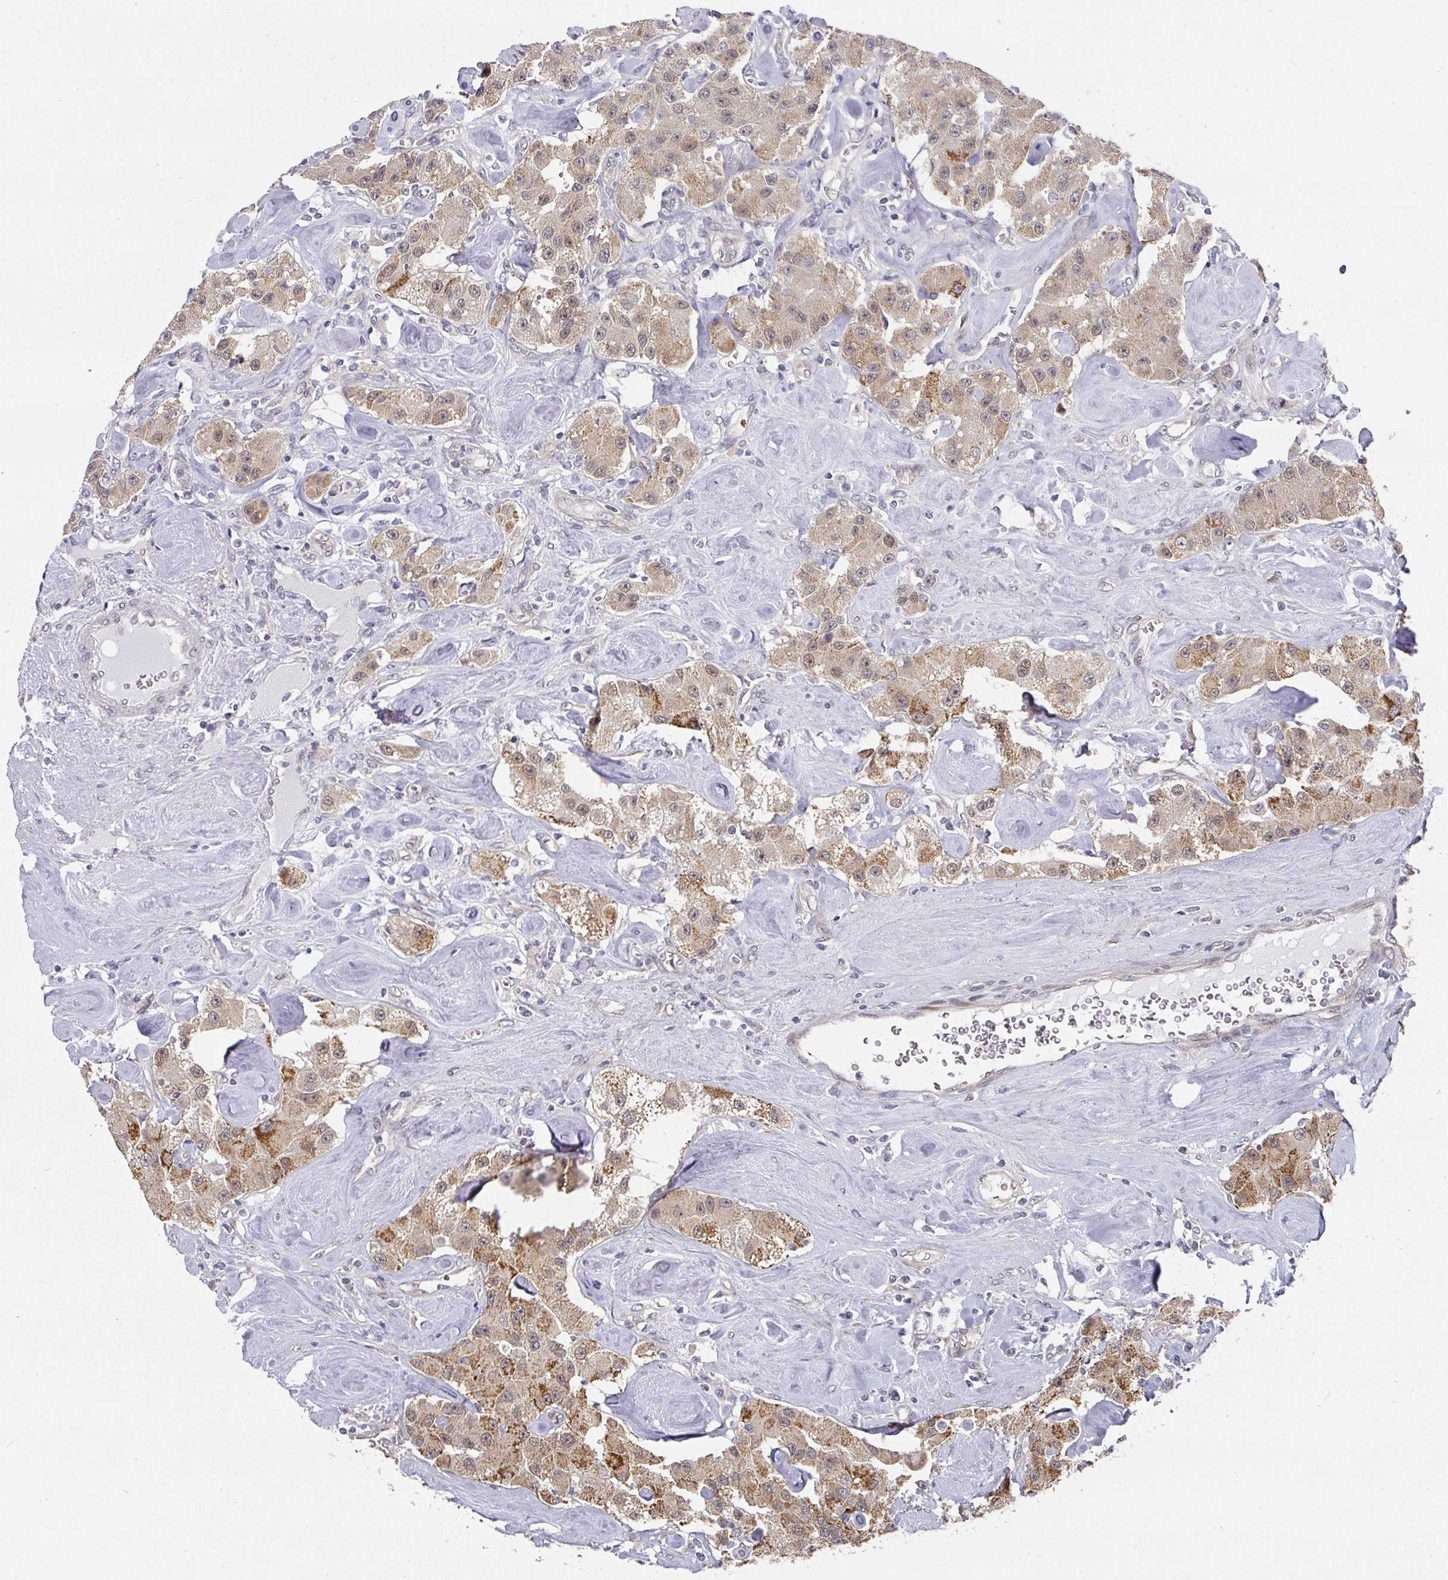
{"staining": {"intensity": "moderate", "quantity": "25%-75%", "location": "cytoplasmic/membranous"}, "tissue": "carcinoid", "cell_type": "Tumor cells", "image_type": "cancer", "snomed": [{"axis": "morphology", "description": "Carcinoid, malignant, NOS"}, {"axis": "topography", "description": "Pancreas"}], "caption": "Protein expression by immunohistochemistry (IHC) demonstrates moderate cytoplasmic/membranous expression in about 25%-75% of tumor cells in malignant carcinoid.", "gene": "C18orf25", "patient": {"sex": "male", "age": 41}}